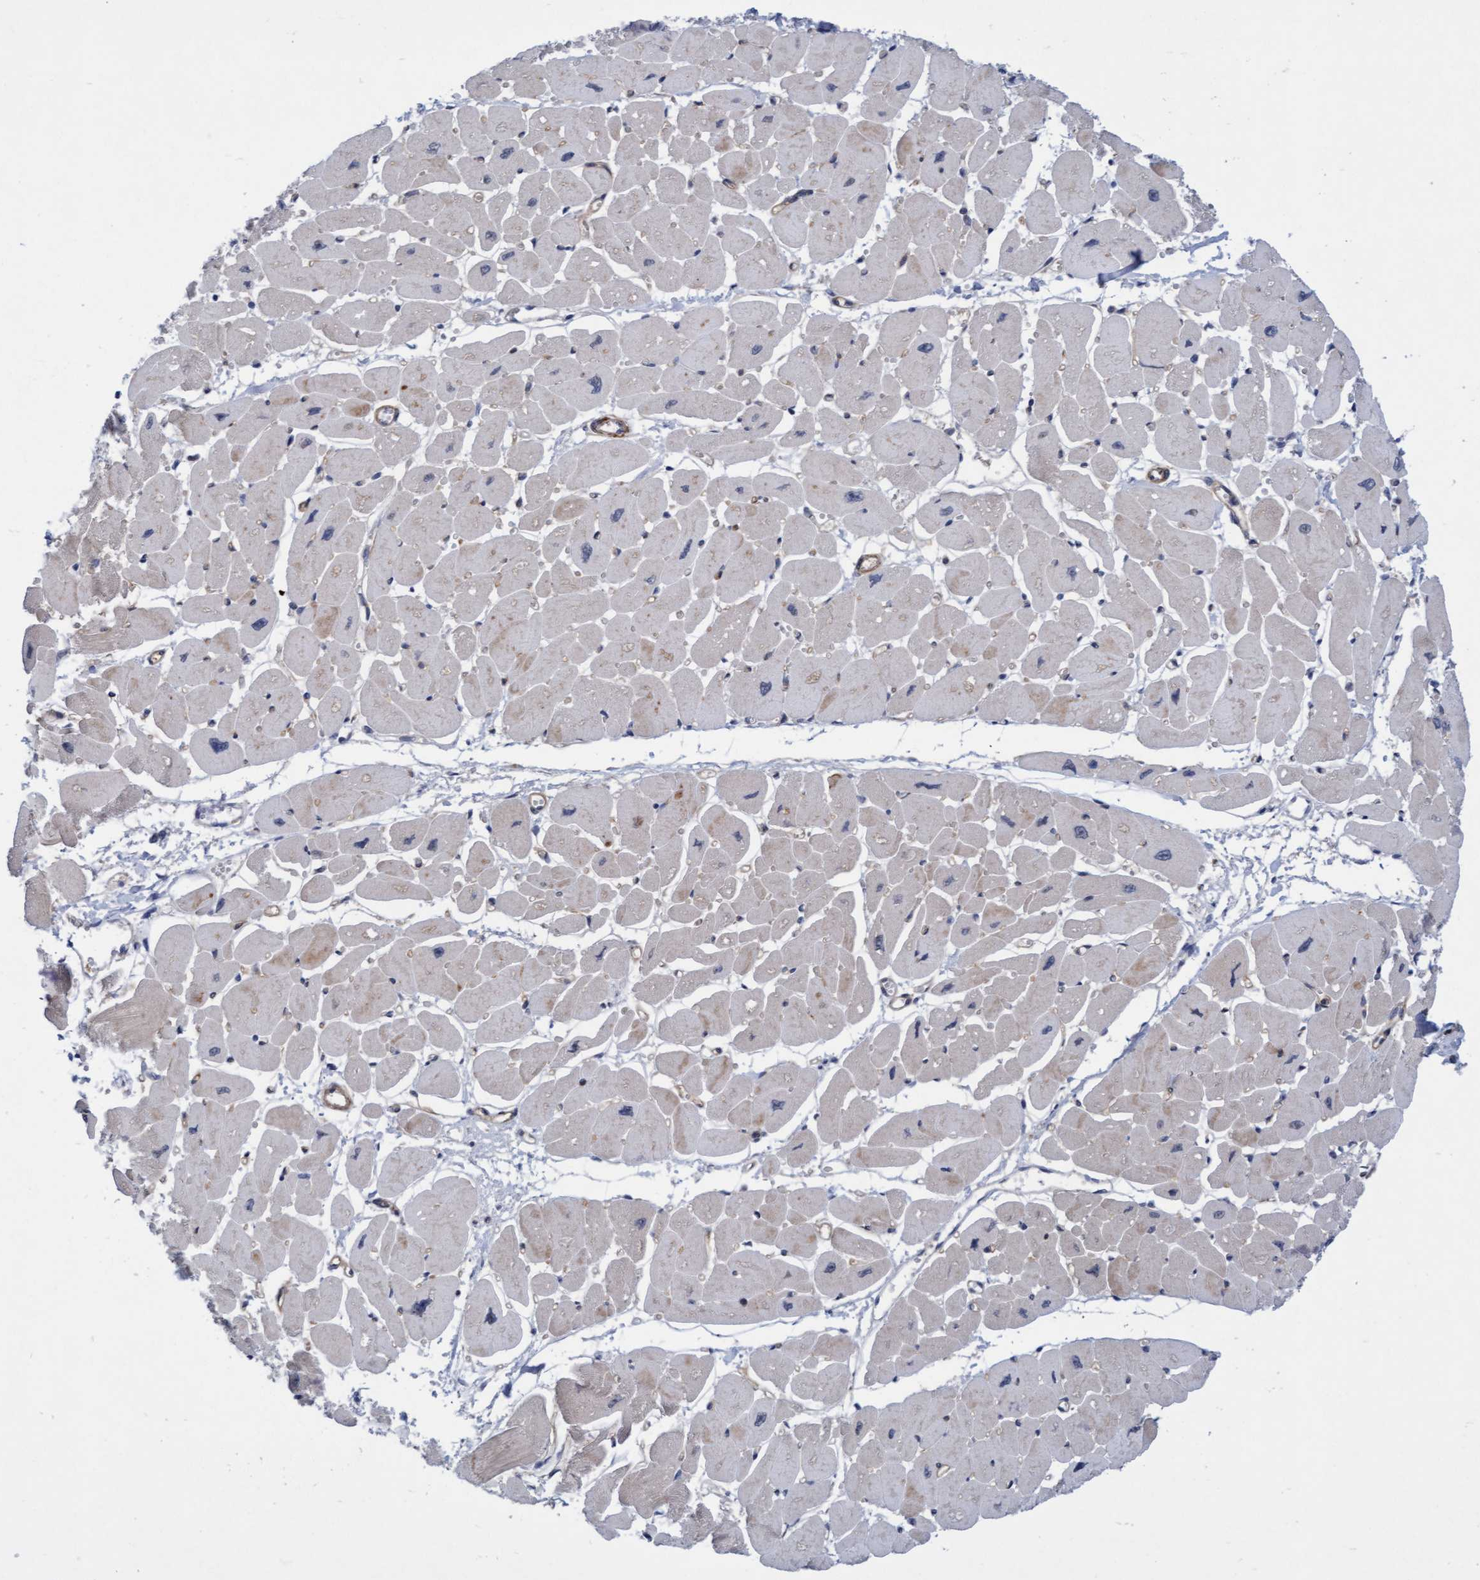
{"staining": {"intensity": "moderate", "quantity": "25%-75%", "location": "cytoplasmic/membranous,nuclear"}, "tissue": "heart muscle", "cell_type": "Cardiomyocytes", "image_type": "normal", "snomed": [{"axis": "morphology", "description": "Normal tissue, NOS"}, {"axis": "topography", "description": "Heart"}], "caption": "This micrograph exhibits benign heart muscle stained with immunohistochemistry to label a protein in brown. The cytoplasmic/membranous,nuclear of cardiomyocytes show moderate positivity for the protein. Nuclei are counter-stained blue.", "gene": "RAP1GAP2", "patient": {"sex": "female", "age": 54}}